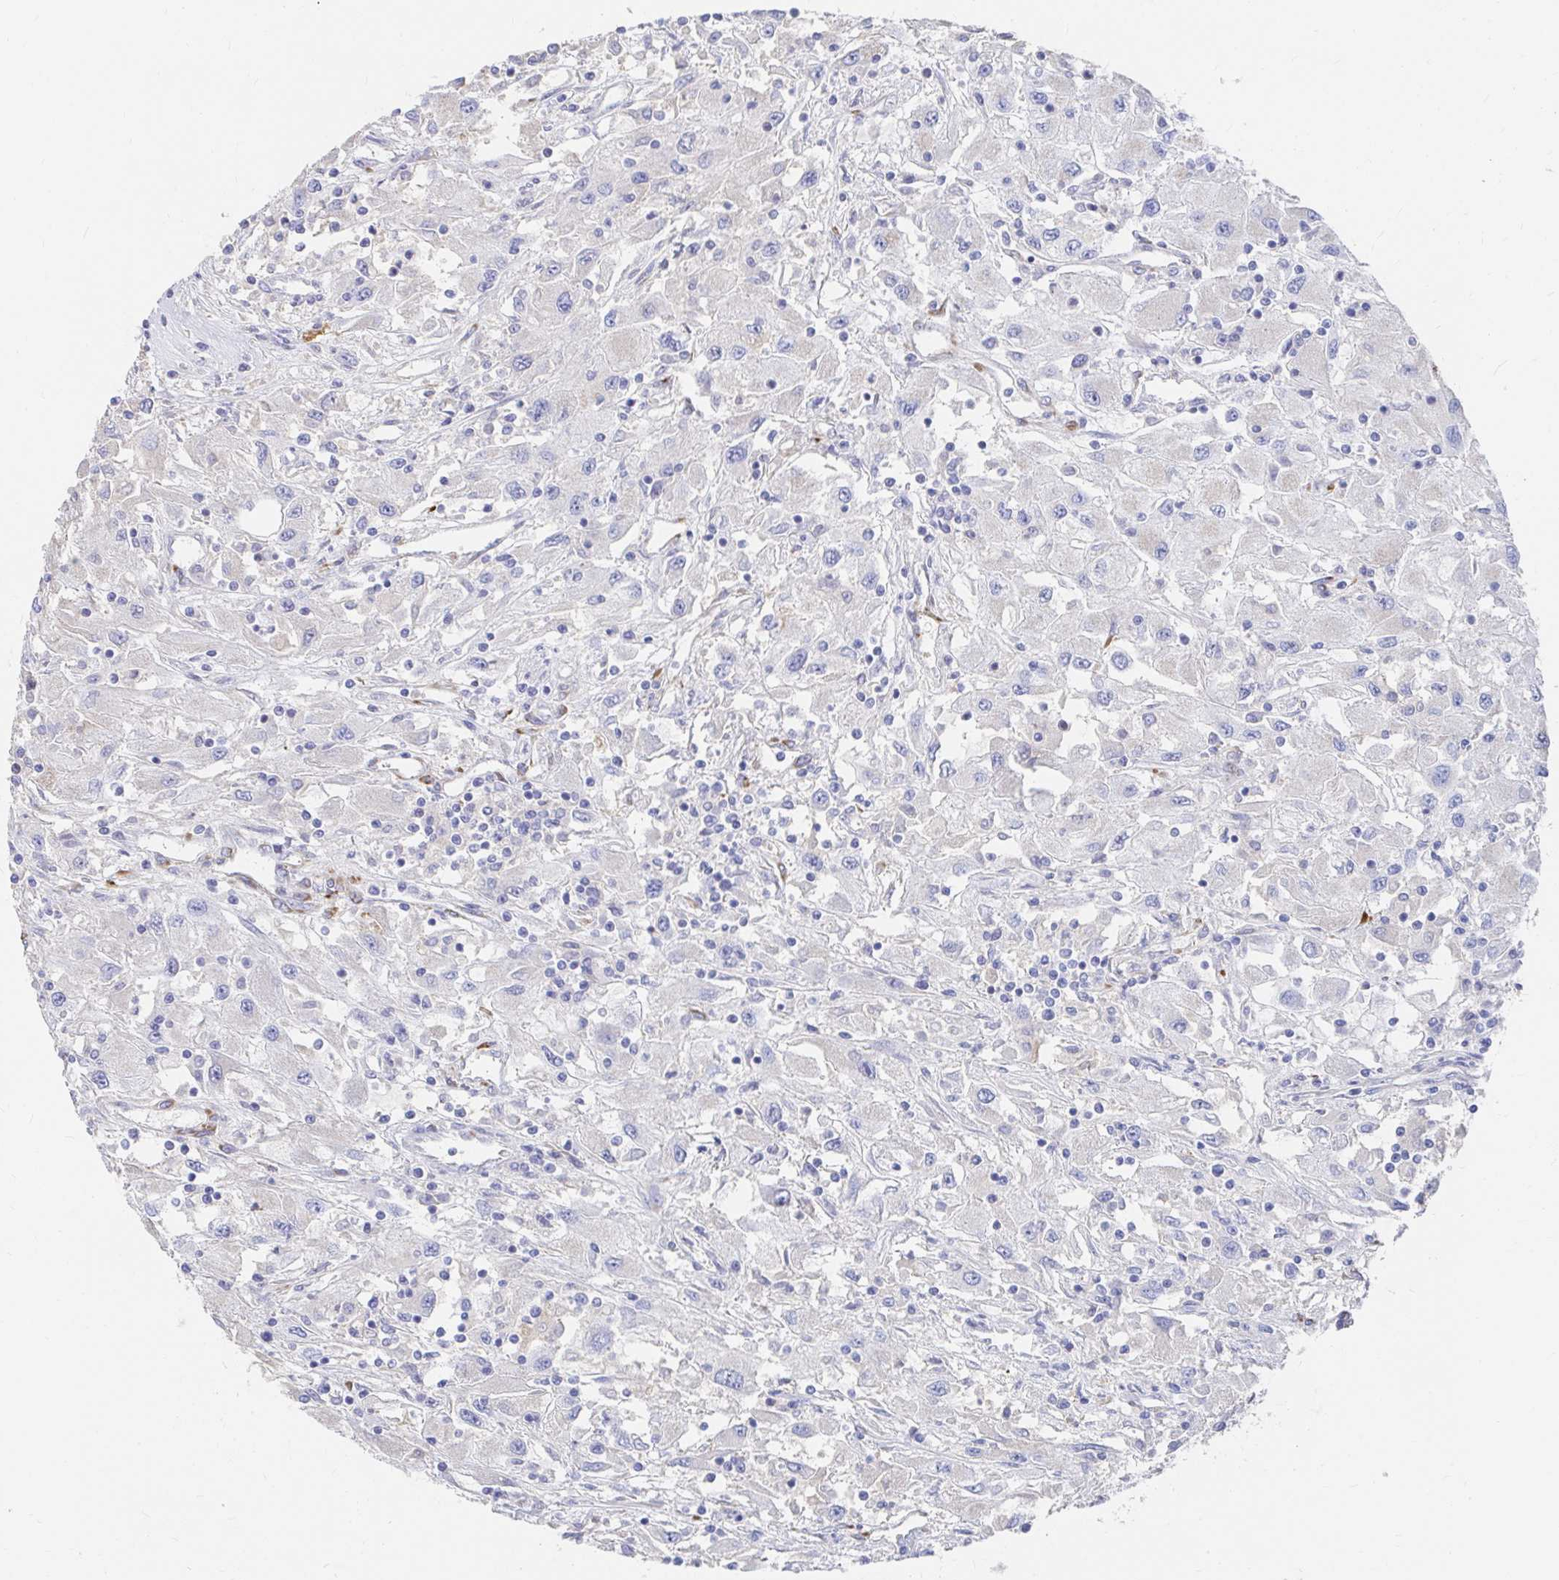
{"staining": {"intensity": "negative", "quantity": "none", "location": "none"}, "tissue": "renal cancer", "cell_type": "Tumor cells", "image_type": "cancer", "snomed": [{"axis": "morphology", "description": "Adenocarcinoma, NOS"}, {"axis": "topography", "description": "Kidney"}], "caption": "An immunohistochemistry micrograph of renal cancer (adenocarcinoma) is shown. There is no staining in tumor cells of renal cancer (adenocarcinoma).", "gene": "LAMC3", "patient": {"sex": "female", "age": 67}}